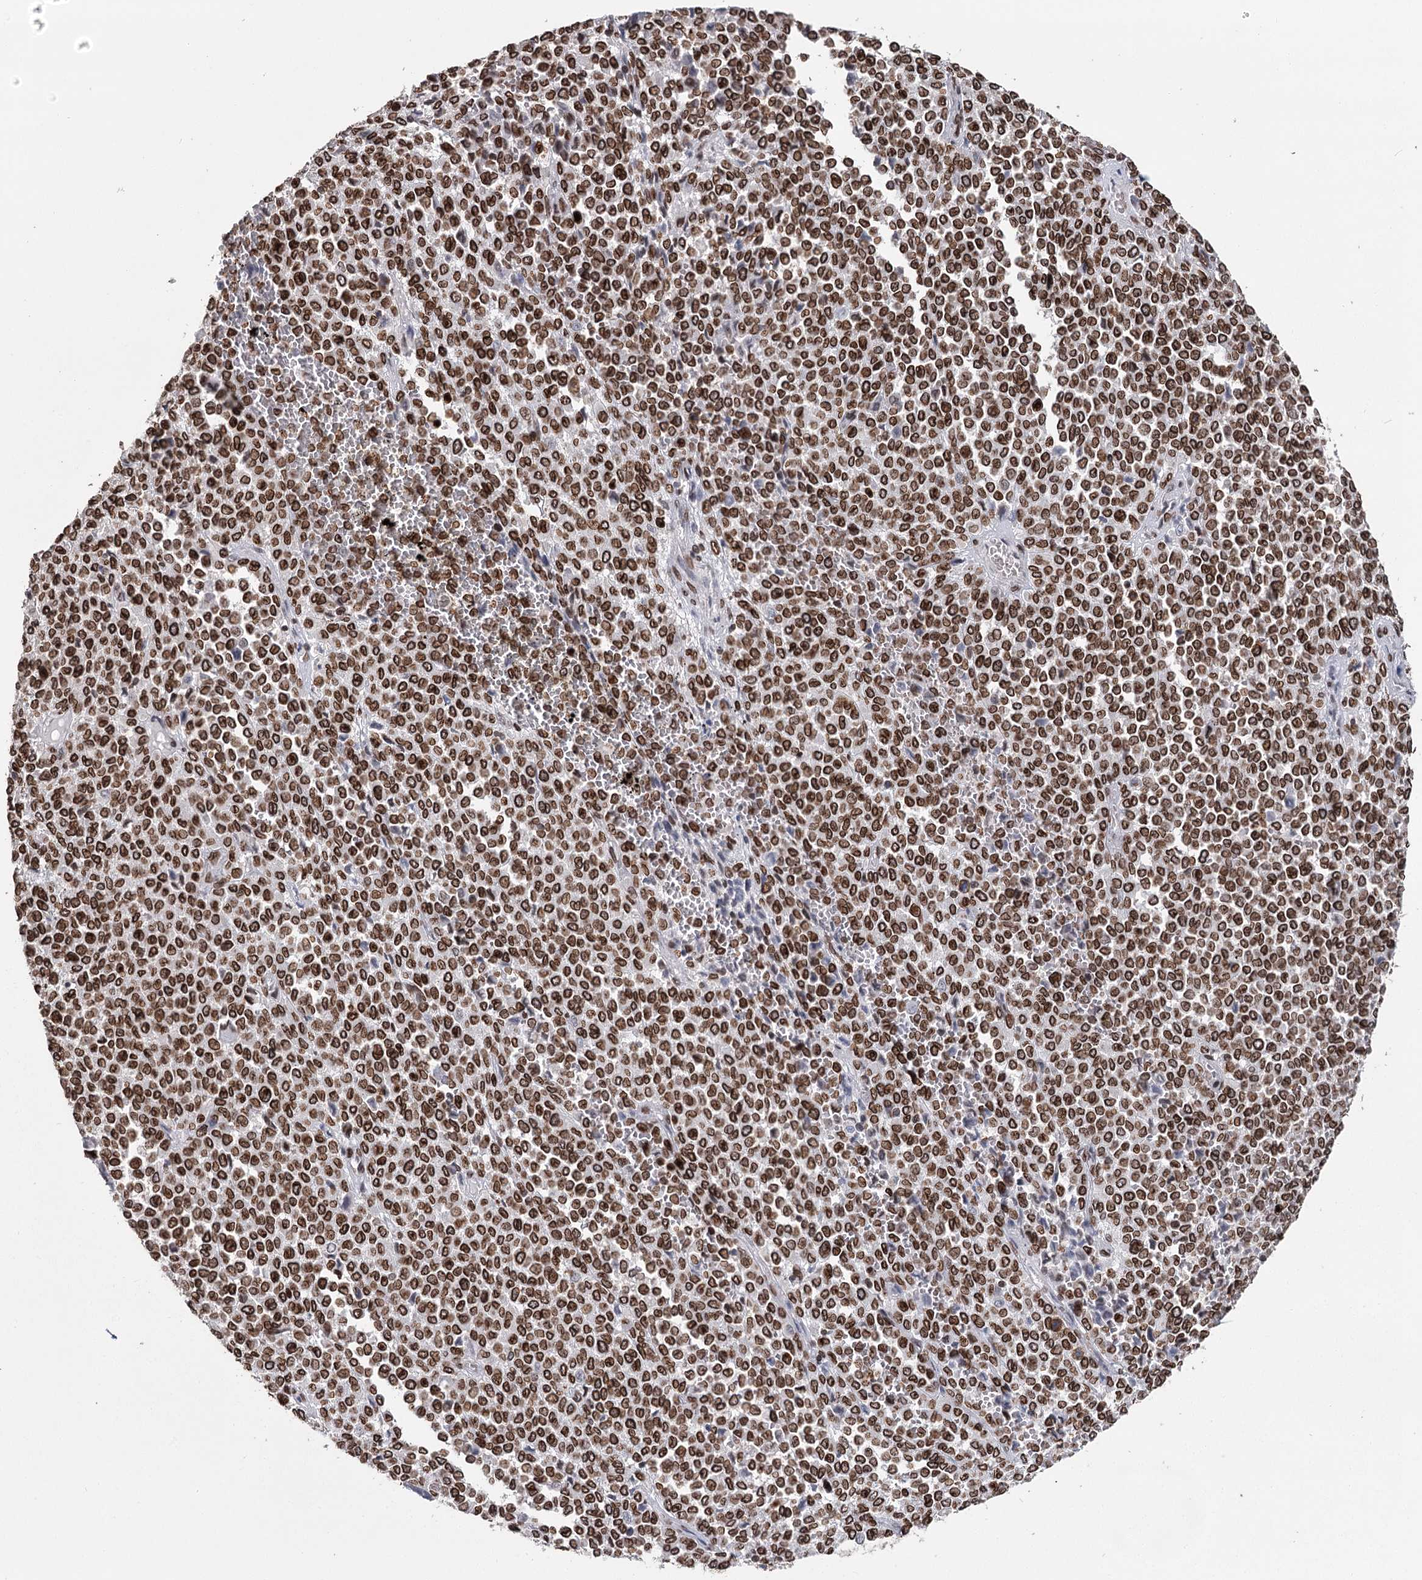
{"staining": {"intensity": "strong", "quantity": ">75%", "location": "cytoplasmic/membranous,nuclear"}, "tissue": "melanoma", "cell_type": "Tumor cells", "image_type": "cancer", "snomed": [{"axis": "morphology", "description": "Malignant melanoma, Metastatic site"}, {"axis": "topography", "description": "Pancreas"}], "caption": "About >75% of tumor cells in melanoma display strong cytoplasmic/membranous and nuclear protein positivity as visualized by brown immunohistochemical staining.", "gene": "KIAA0930", "patient": {"sex": "female", "age": 30}}